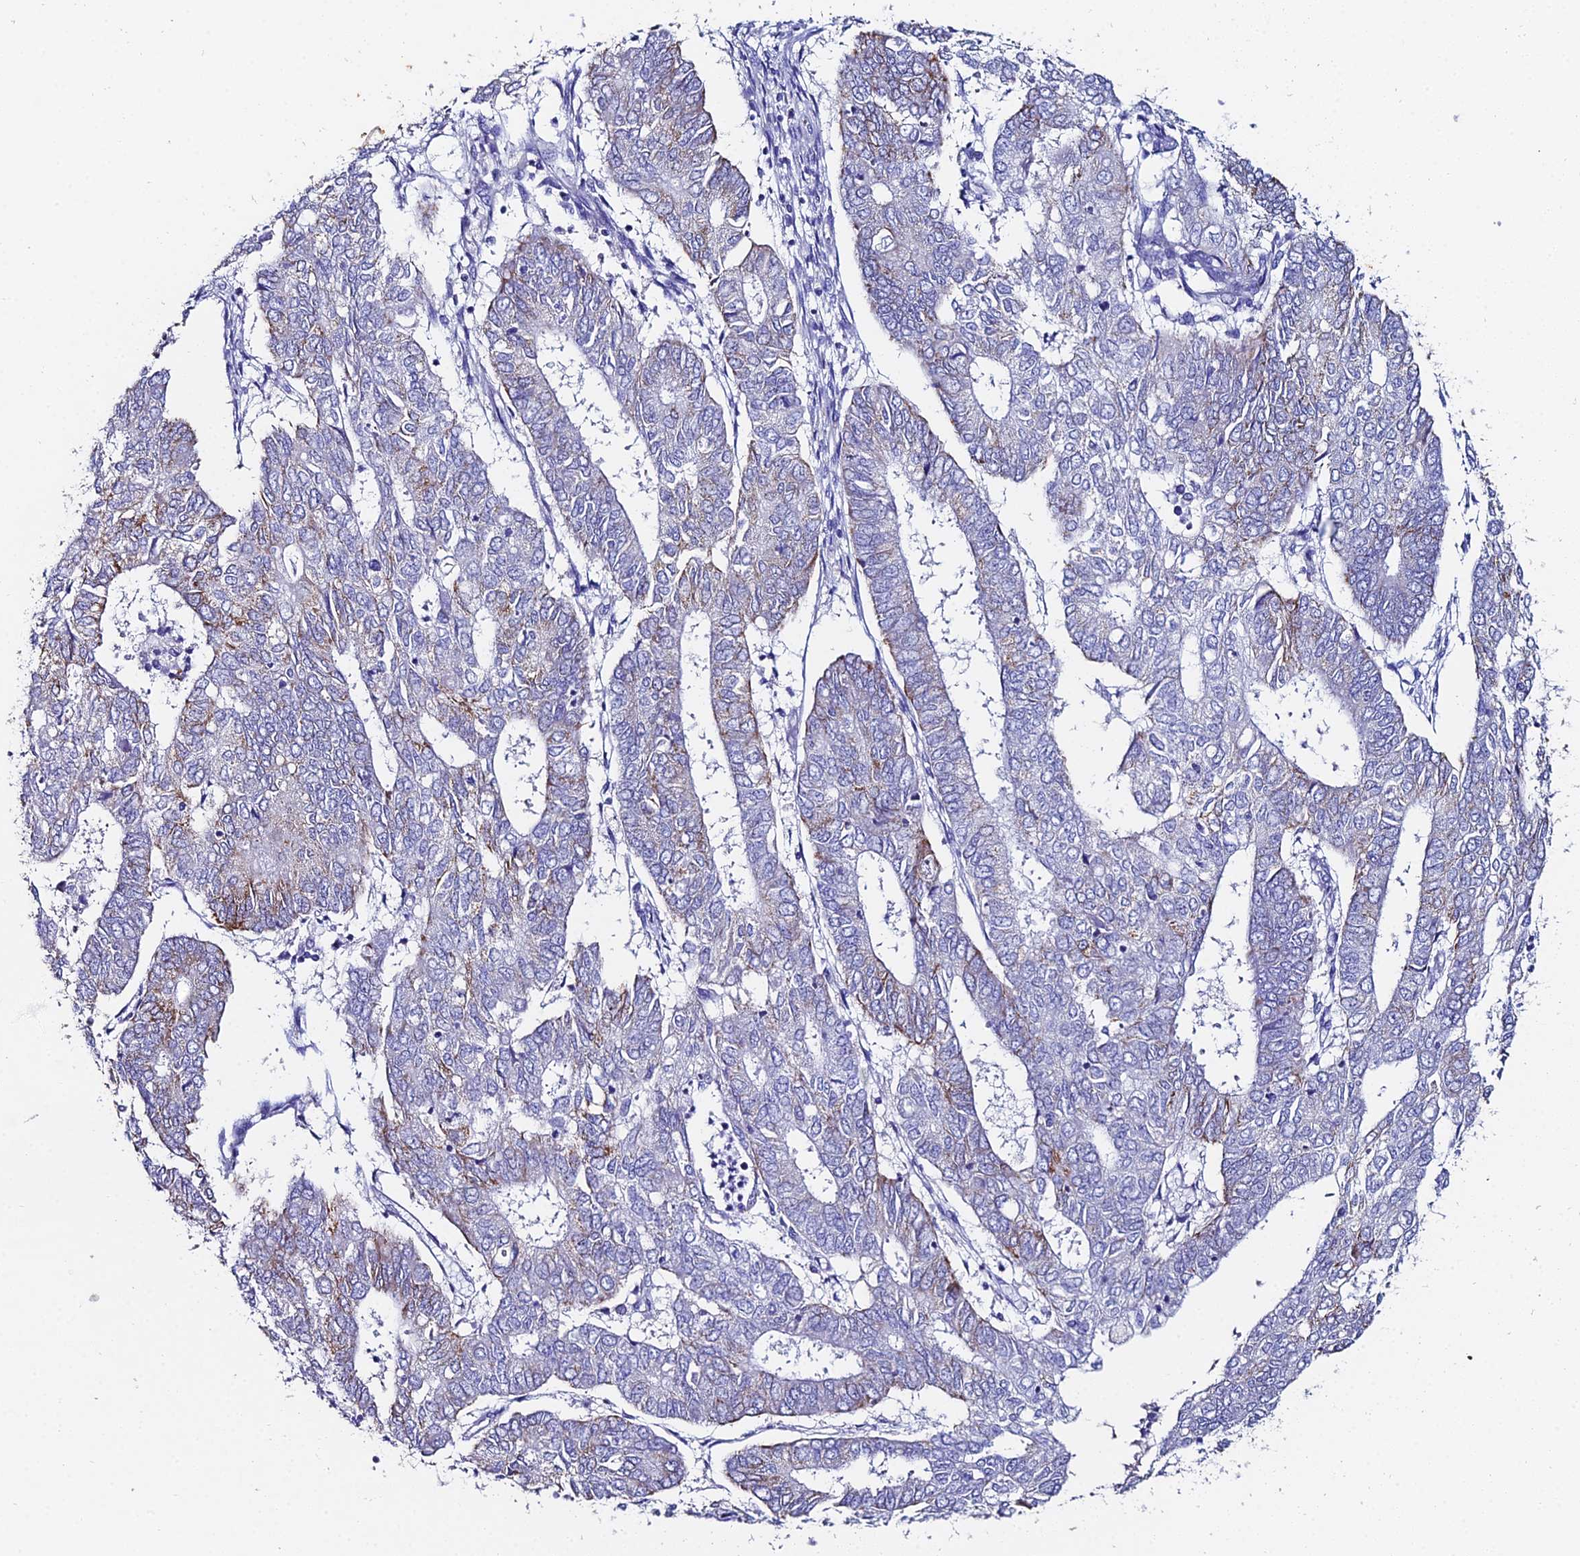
{"staining": {"intensity": "moderate", "quantity": "<25%", "location": "cytoplasmic/membranous"}, "tissue": "endometrial cancer", "cell_type": "Tumor cells", "image_type": "cancer", "snomed": [{"axis": "morphology", "description": "Adenocarcinoma, NOS"}, {"axis": "topography", "description": "Endometrium"}], "caption": "There is low levels of moderate cytoplasmic/membranous staining in tumor cells of endometrial adenocarcinoma, as demonstrated by immunohistochemical staining (brown color).", "gene": "ESRRG", "patient": {"sex": "female", "age": 68}}